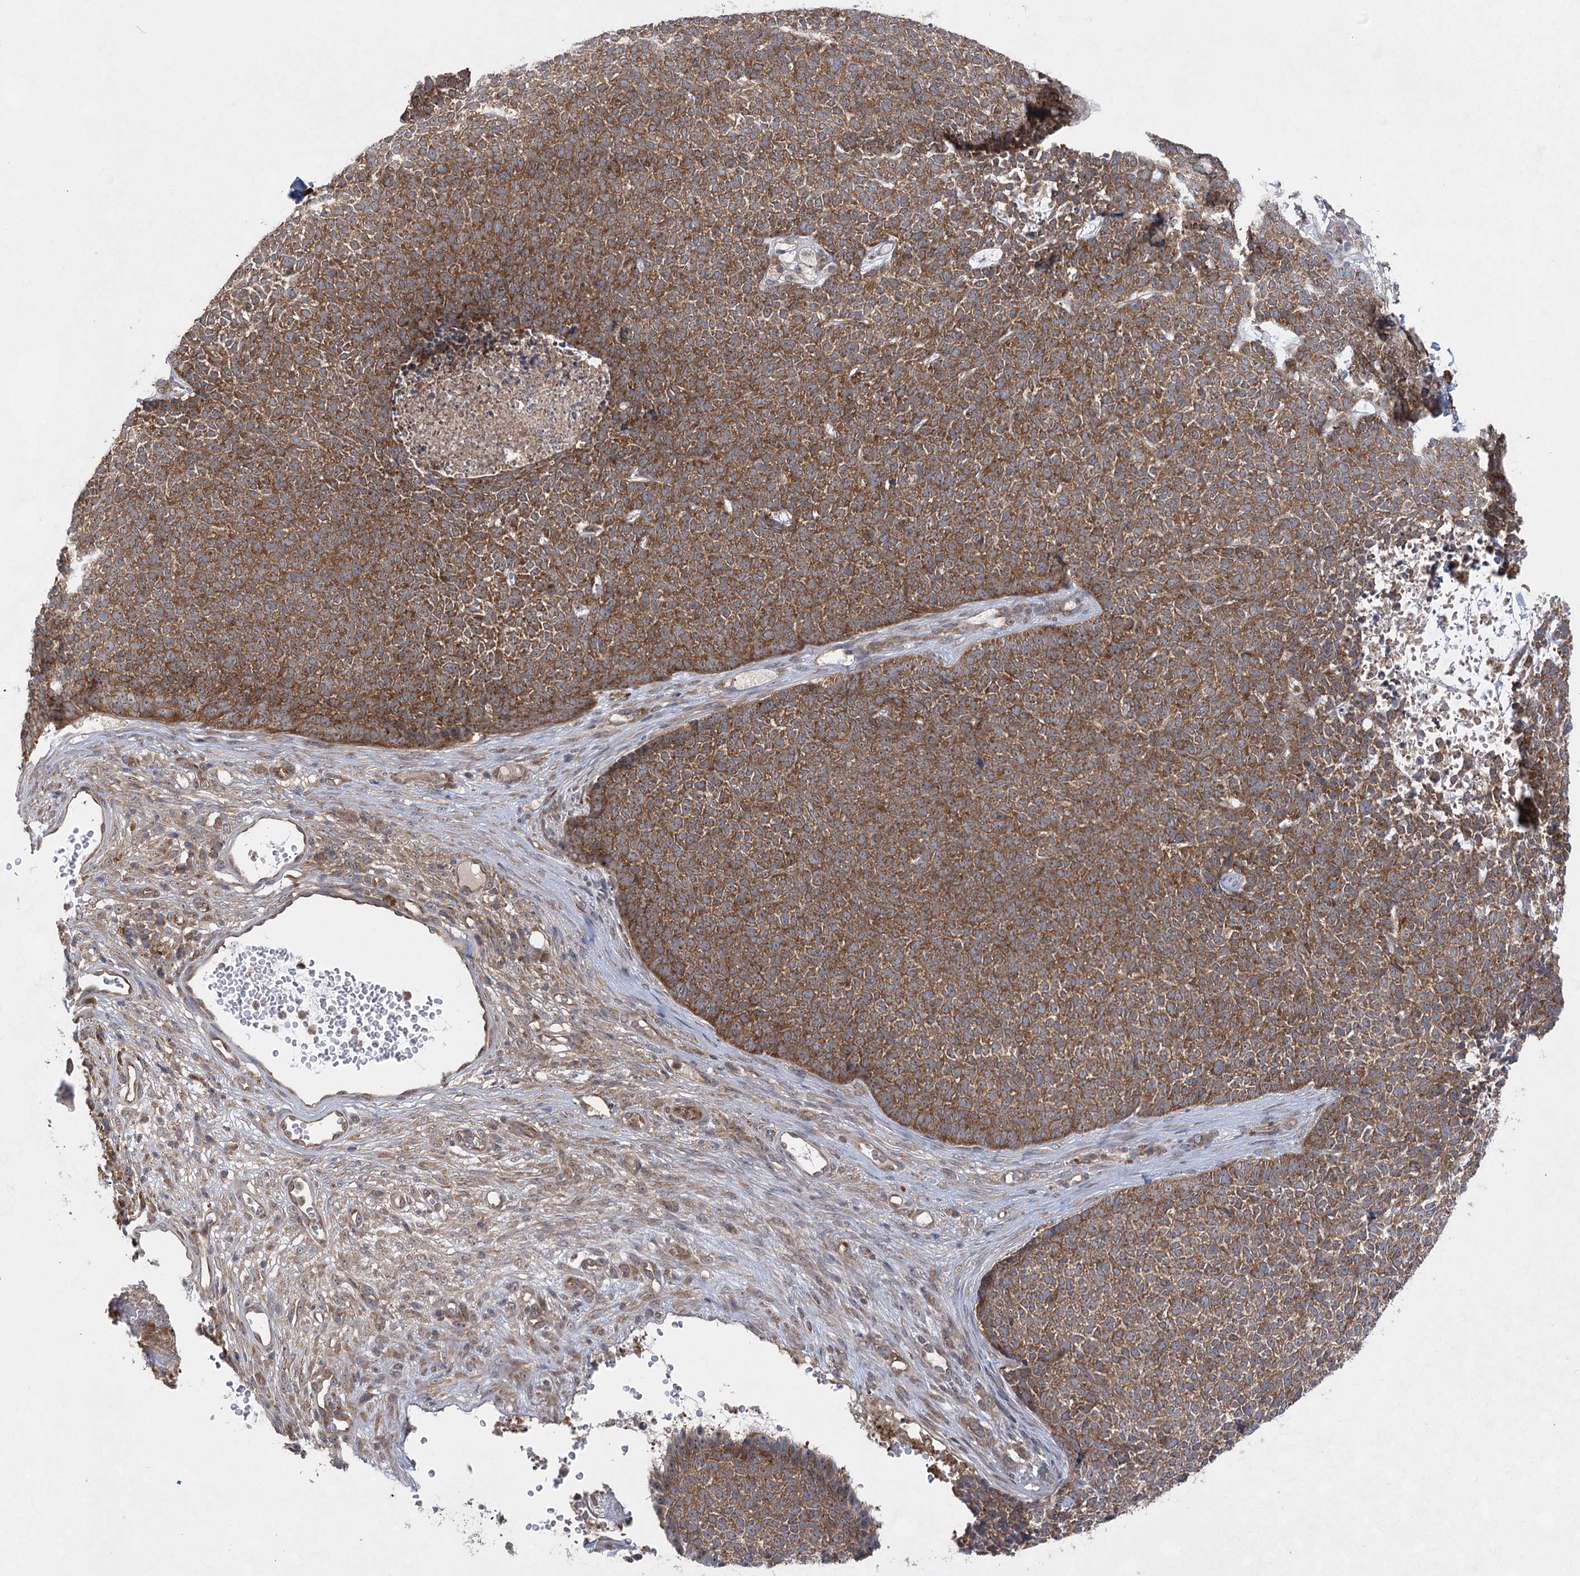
{"staining": {"intensity": "moderate", "quantity": ">75%", "location": "cytoplasmic/membranous"}, "tissue": "skin cancer", "cell_type": "Tumor cells", "image_type": "cancer", "snomed": [{"axis": "morphology", "description": "Basal cell carcinoma"}, {"axis": "topography", "description": "Skin"}], "caption": "An image of human skin basal cell carcinoma stained for a protein demonstrates moderate cytoplasmic/membranous brown staining in tumor cells.", "gene": "EIF3A", "patient": {"sex": "female", "age": 84}}